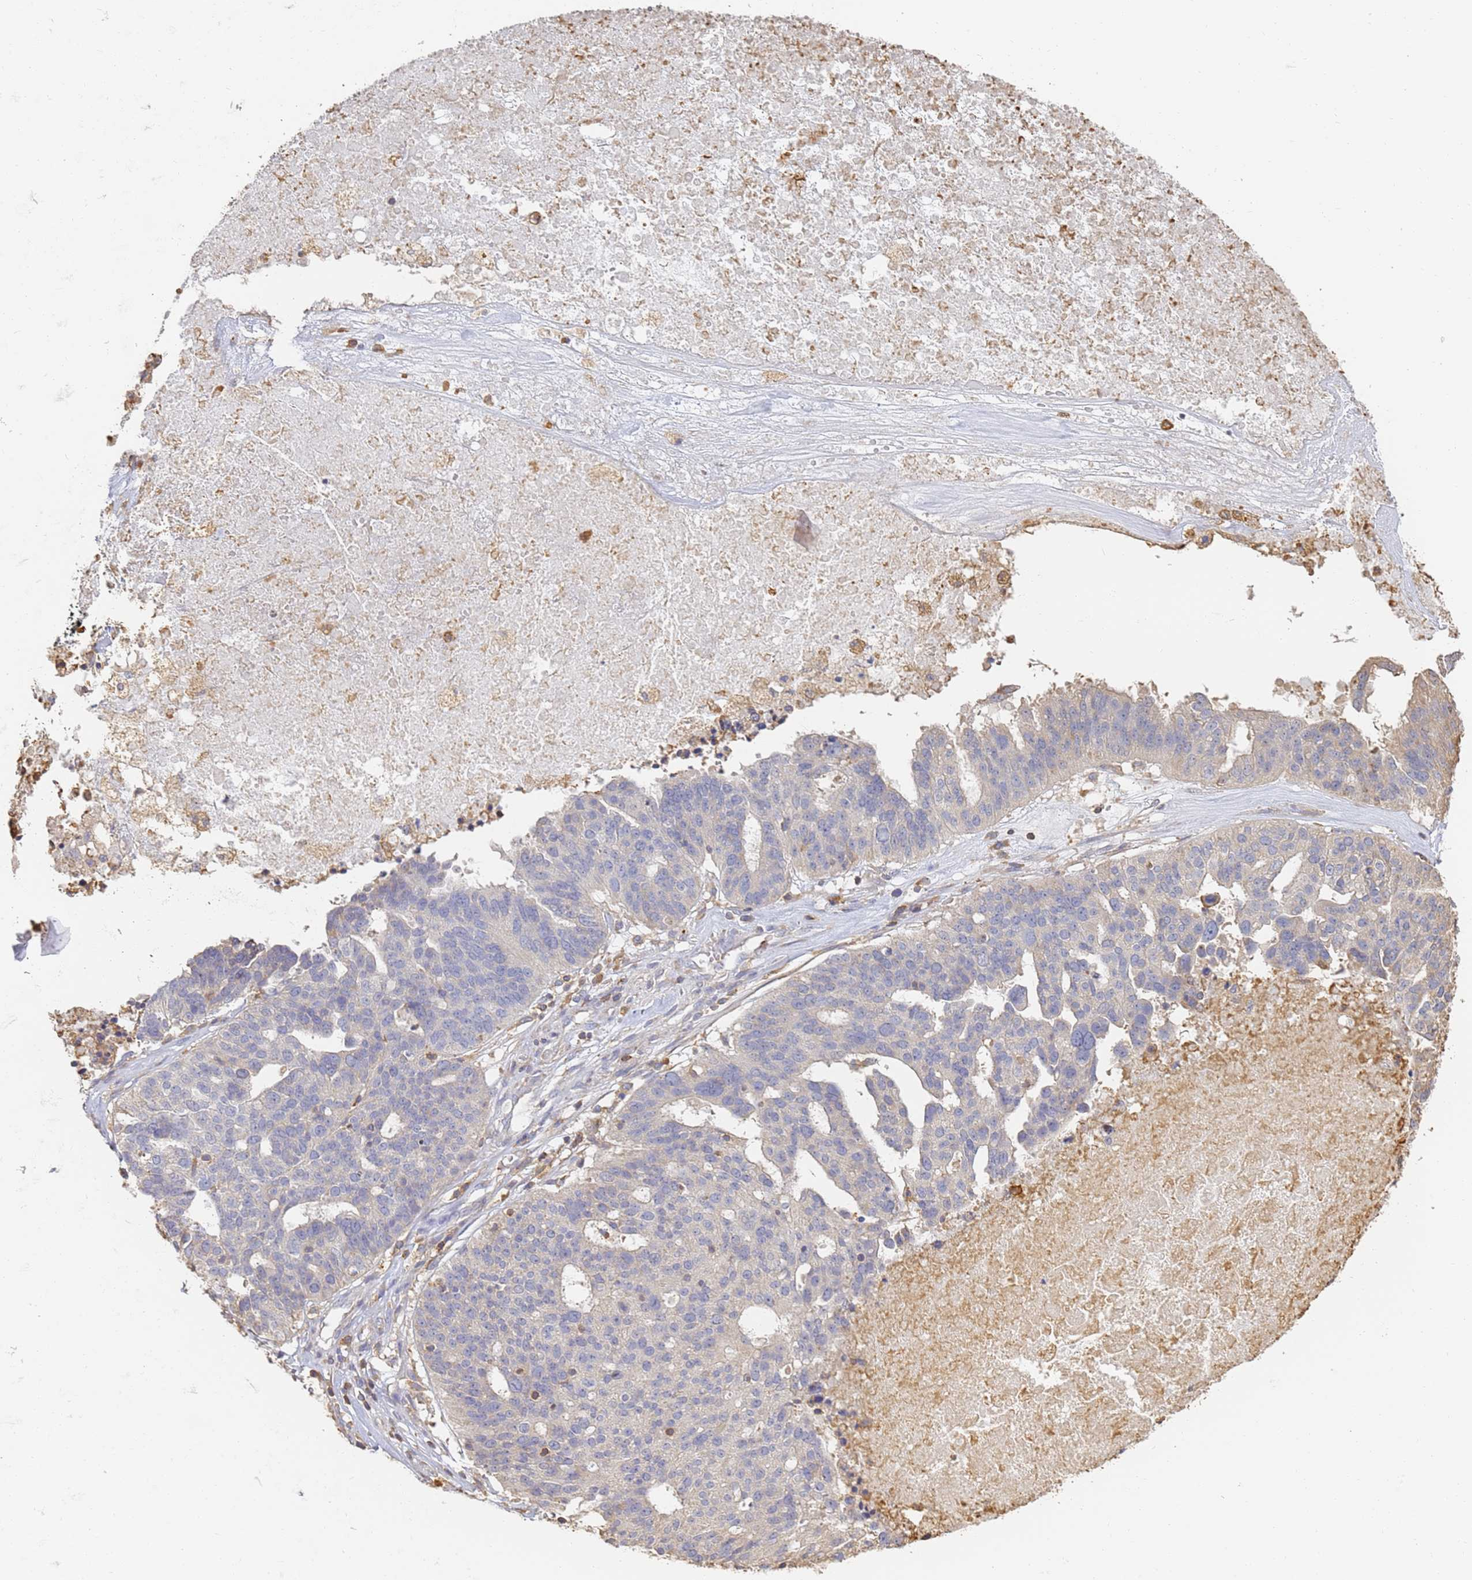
{"staining": {"intensity": "negative", "quantity": "none", "location": "none"}, "tissue": "ovarian cancer", "cell_type": "Tumor cells", "image_type": "cancer", "snomed": [{"axis": "morphology", "description": "Cystadenocarcinoma, serous, NOS"}, {"axis": "topography", "description": "Ovary"}], "caption": "This histopathology image is of ovarian cancer stained with IHC to label a protein in brown with the nuclei are counter-stained blue. There is no staining in tumor cells.", "gene": "BIN2", "patient": {"sex": "female", "age": 59}}